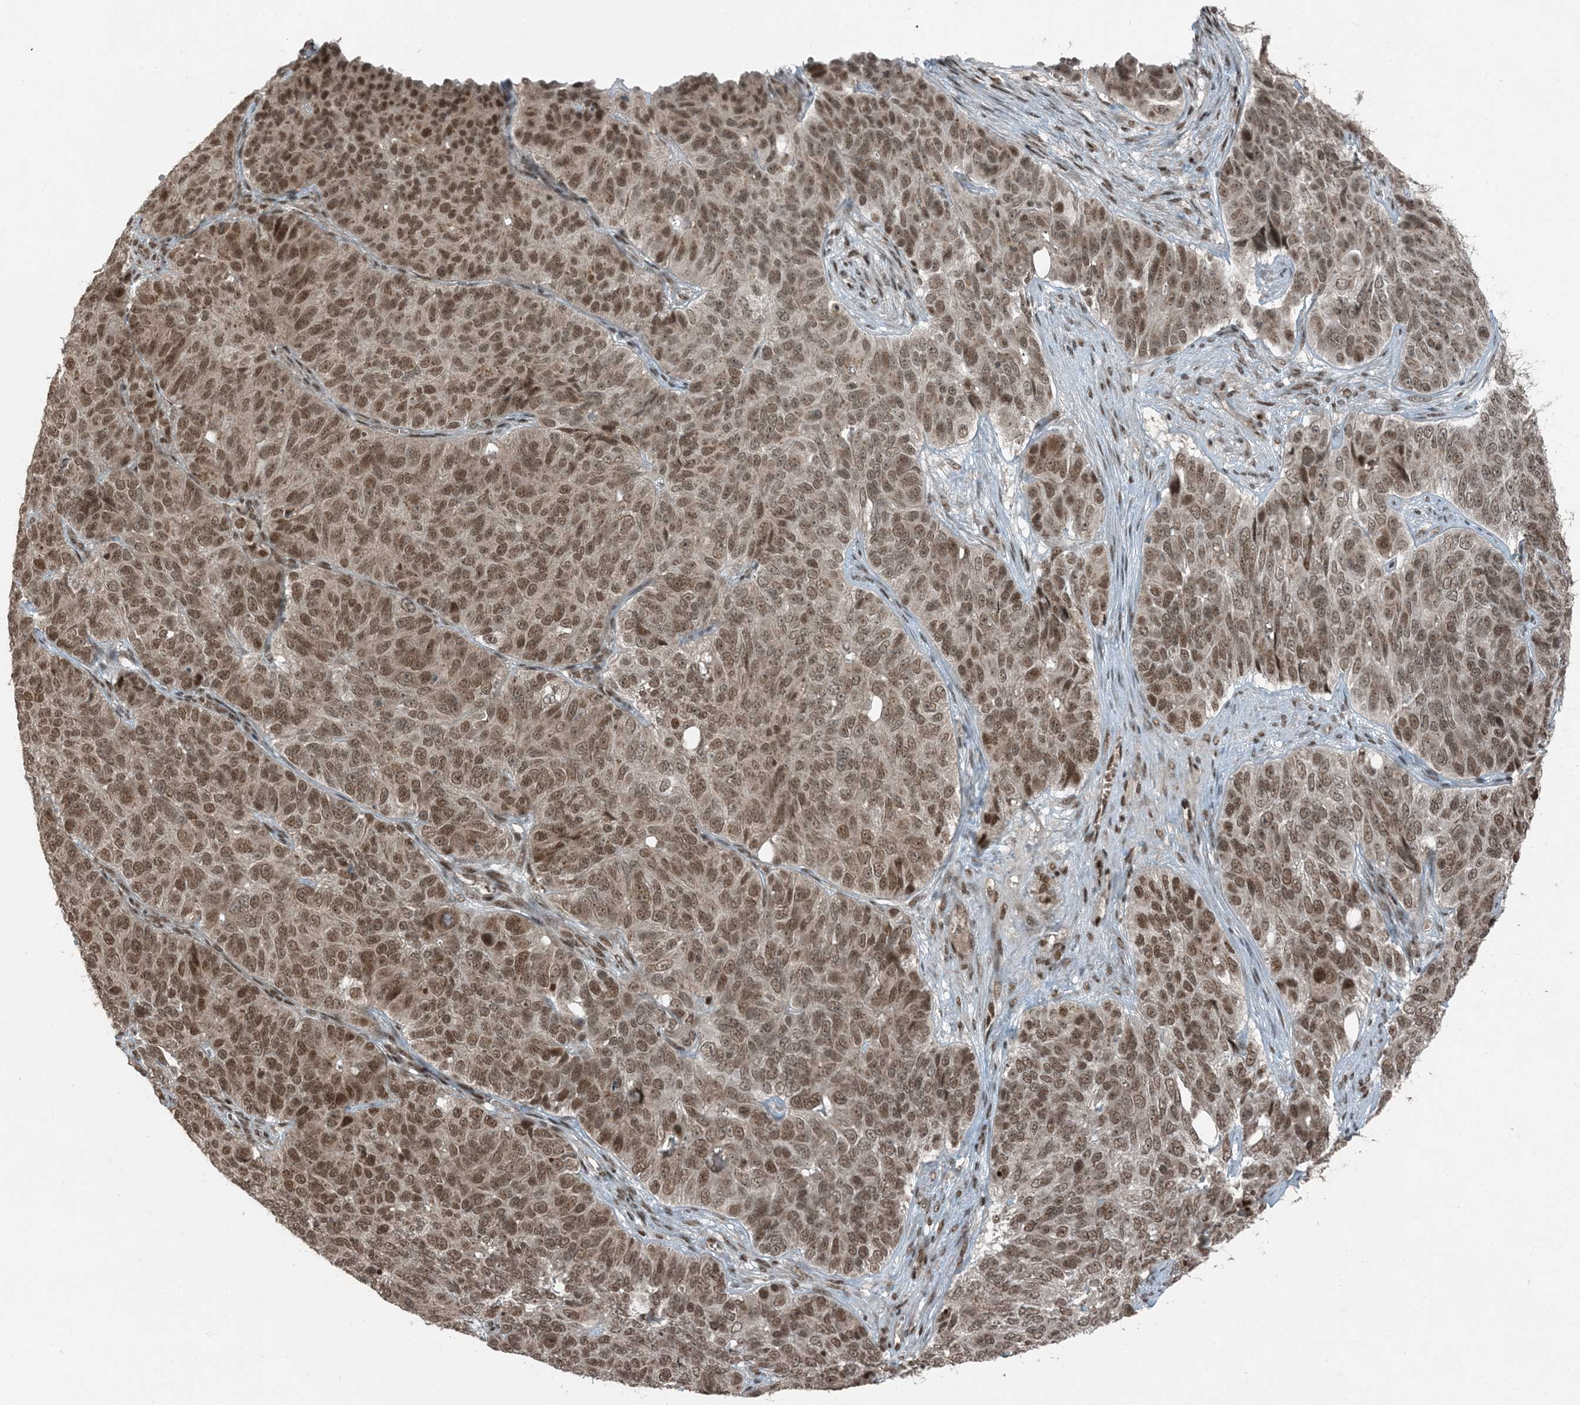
{"staining": {"intensity": "moderate", "quantity": ">75%", "location": "nuclear"}, "tissue": "ovarian cancer", "cell_type": "Tumor cells", "image_type": "cancer", "snomed": [{"axis": "morphology", "description": "Carcinoma, endometroid"}, {"axis": "topography", "description": "Ovary"}], "caption": "This photomicrograph demonstrates immunohistochemistry (IHC) staining of endometroid carcinoma (ovarian), with medium moderate nuclear positivity in approximately >75% of tumor cells.", "gene": "TRAPPC12", "patient": {"sex": "female", "age": 51}}